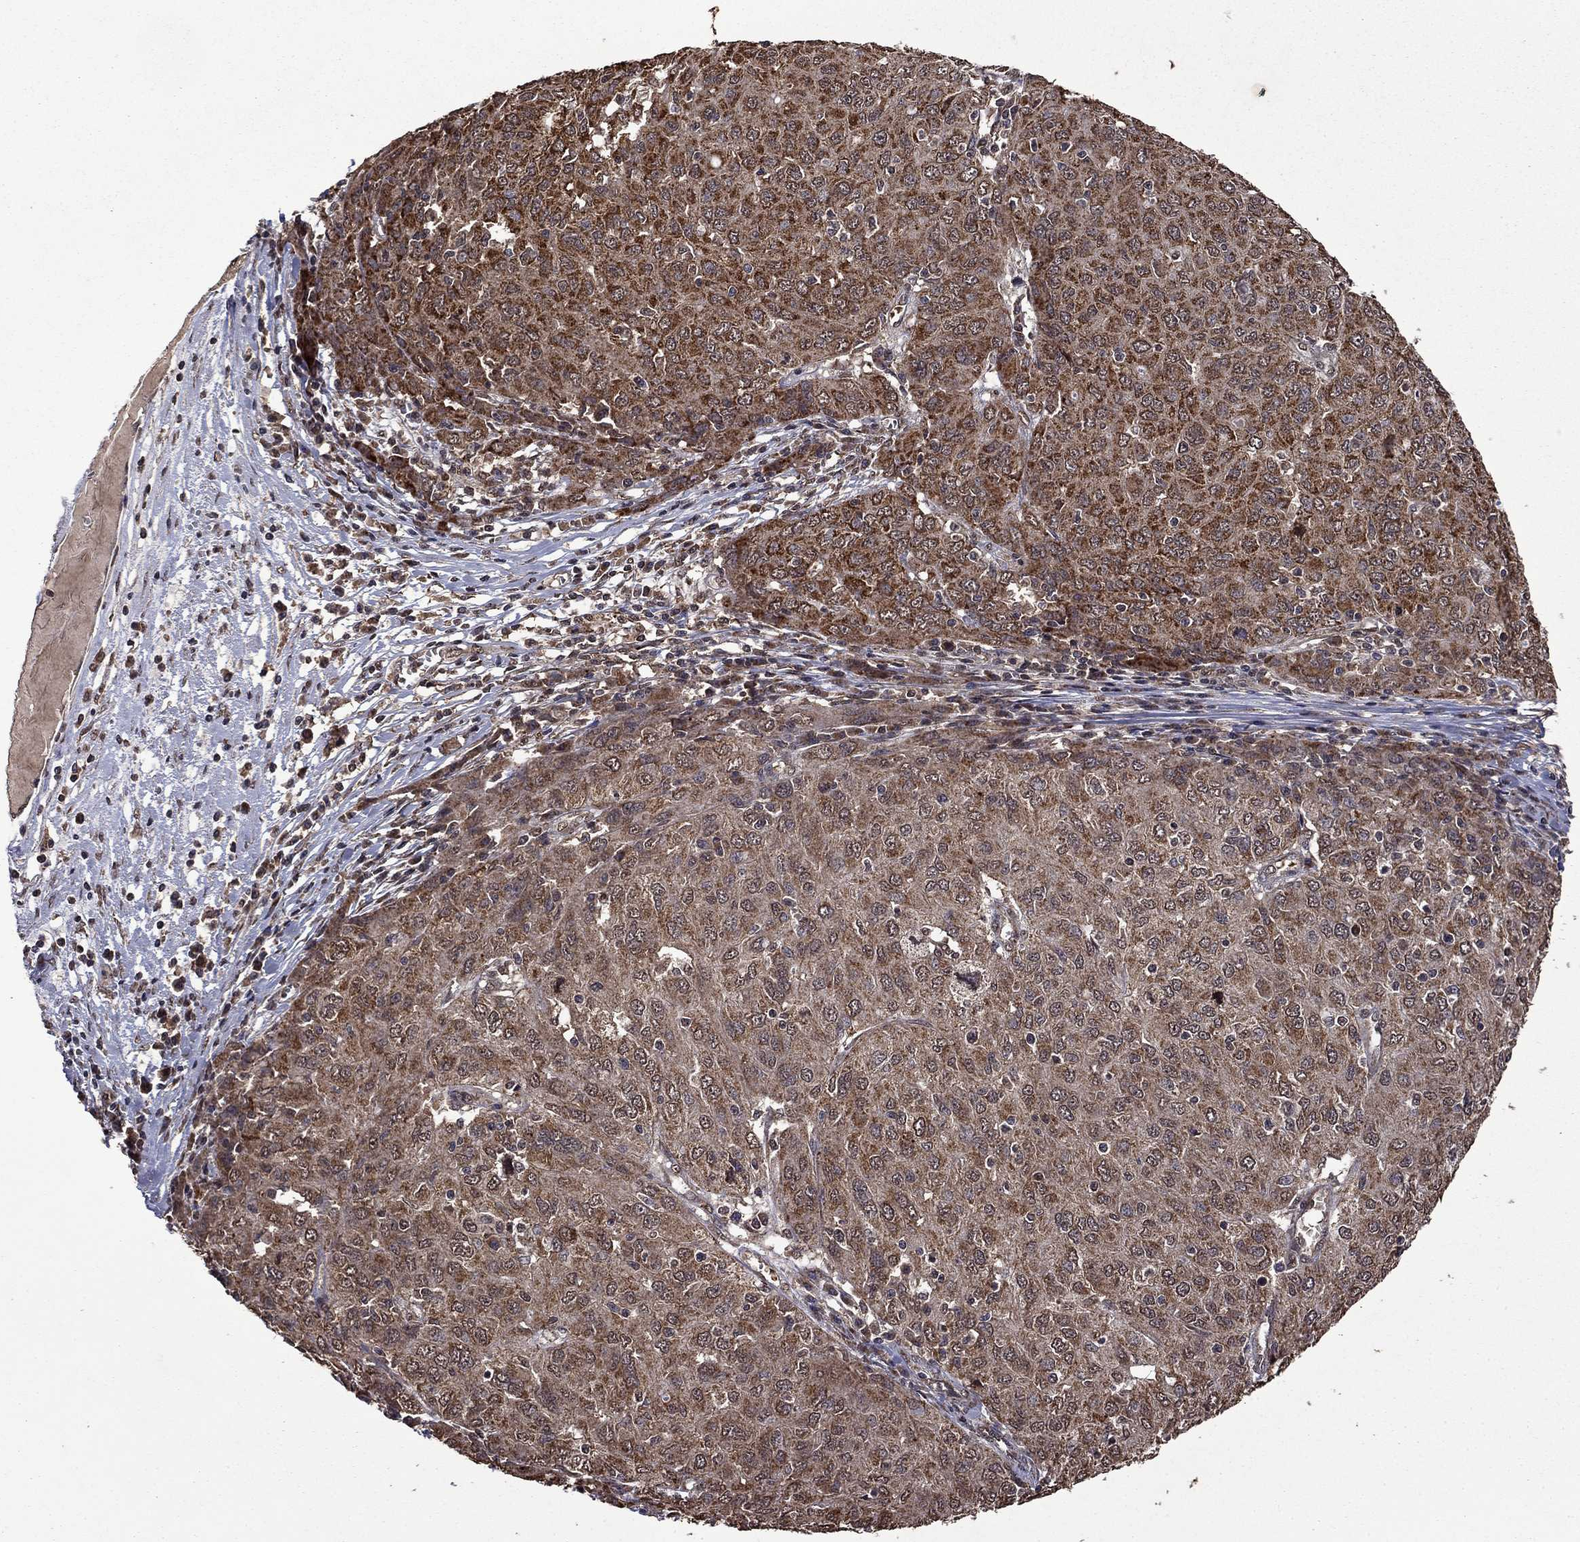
{"staining": {"intensity": "strong", "quantity": "25%-75%", "location": "cytoplasmic/membranous"}, "tissue": "ovarian cancer", "cell_type": "Tumor cells", "image_type": "cancer", "snomed": [{"axis": "morphology", "description": "Carcinoma, endometroid"}, {"axis": "topography", "description": "Ovary"}], "caption": "There is high levels of strong cytoplasmic/membranous expression in tumor cells of ovarian cancer, as demonstrated by immunohistochemical staining (brown color).", "gene": "ITM2B", "patient": {"sex": "female", "age": 50}}